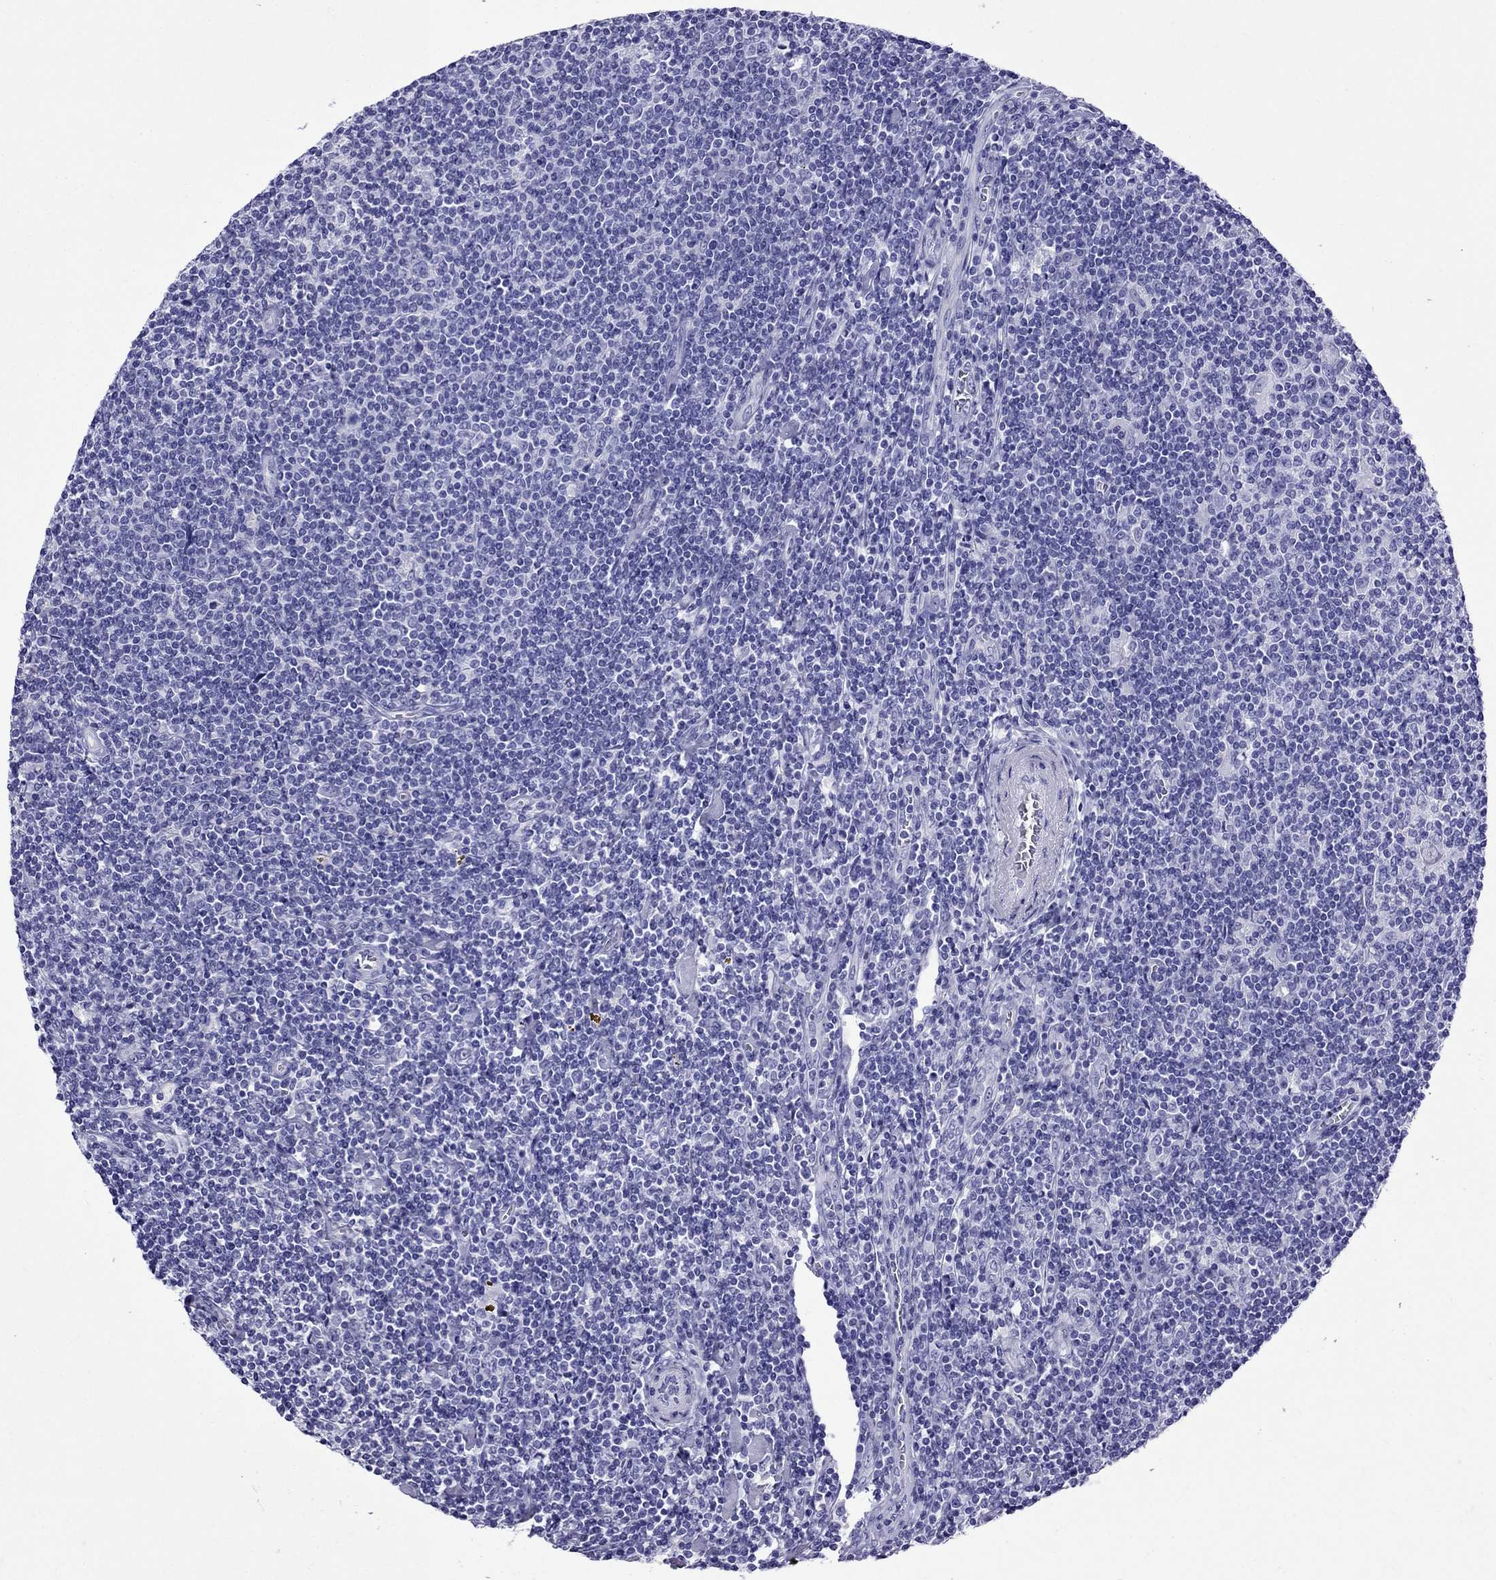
{"staining": {"intensity": "negative", "quantity": "none", "location": "none"}, "tissue": "lymphoma", "cell_type": "Tumor cells", "image_type": "cancer", "snomed": [{"axis": "morphology", "description": "Hodgkin's disease, NOS"}, {"axis": "topography", "description": "Lymph node"}], "caption": "IHC histopathology image of neoplastic tissue: Hodgkin's disease stained with DAB displays no significant protein staining in tumor cells.", "gene": "CRYBA1", "patient": {"sex": "male", "age": 40}}